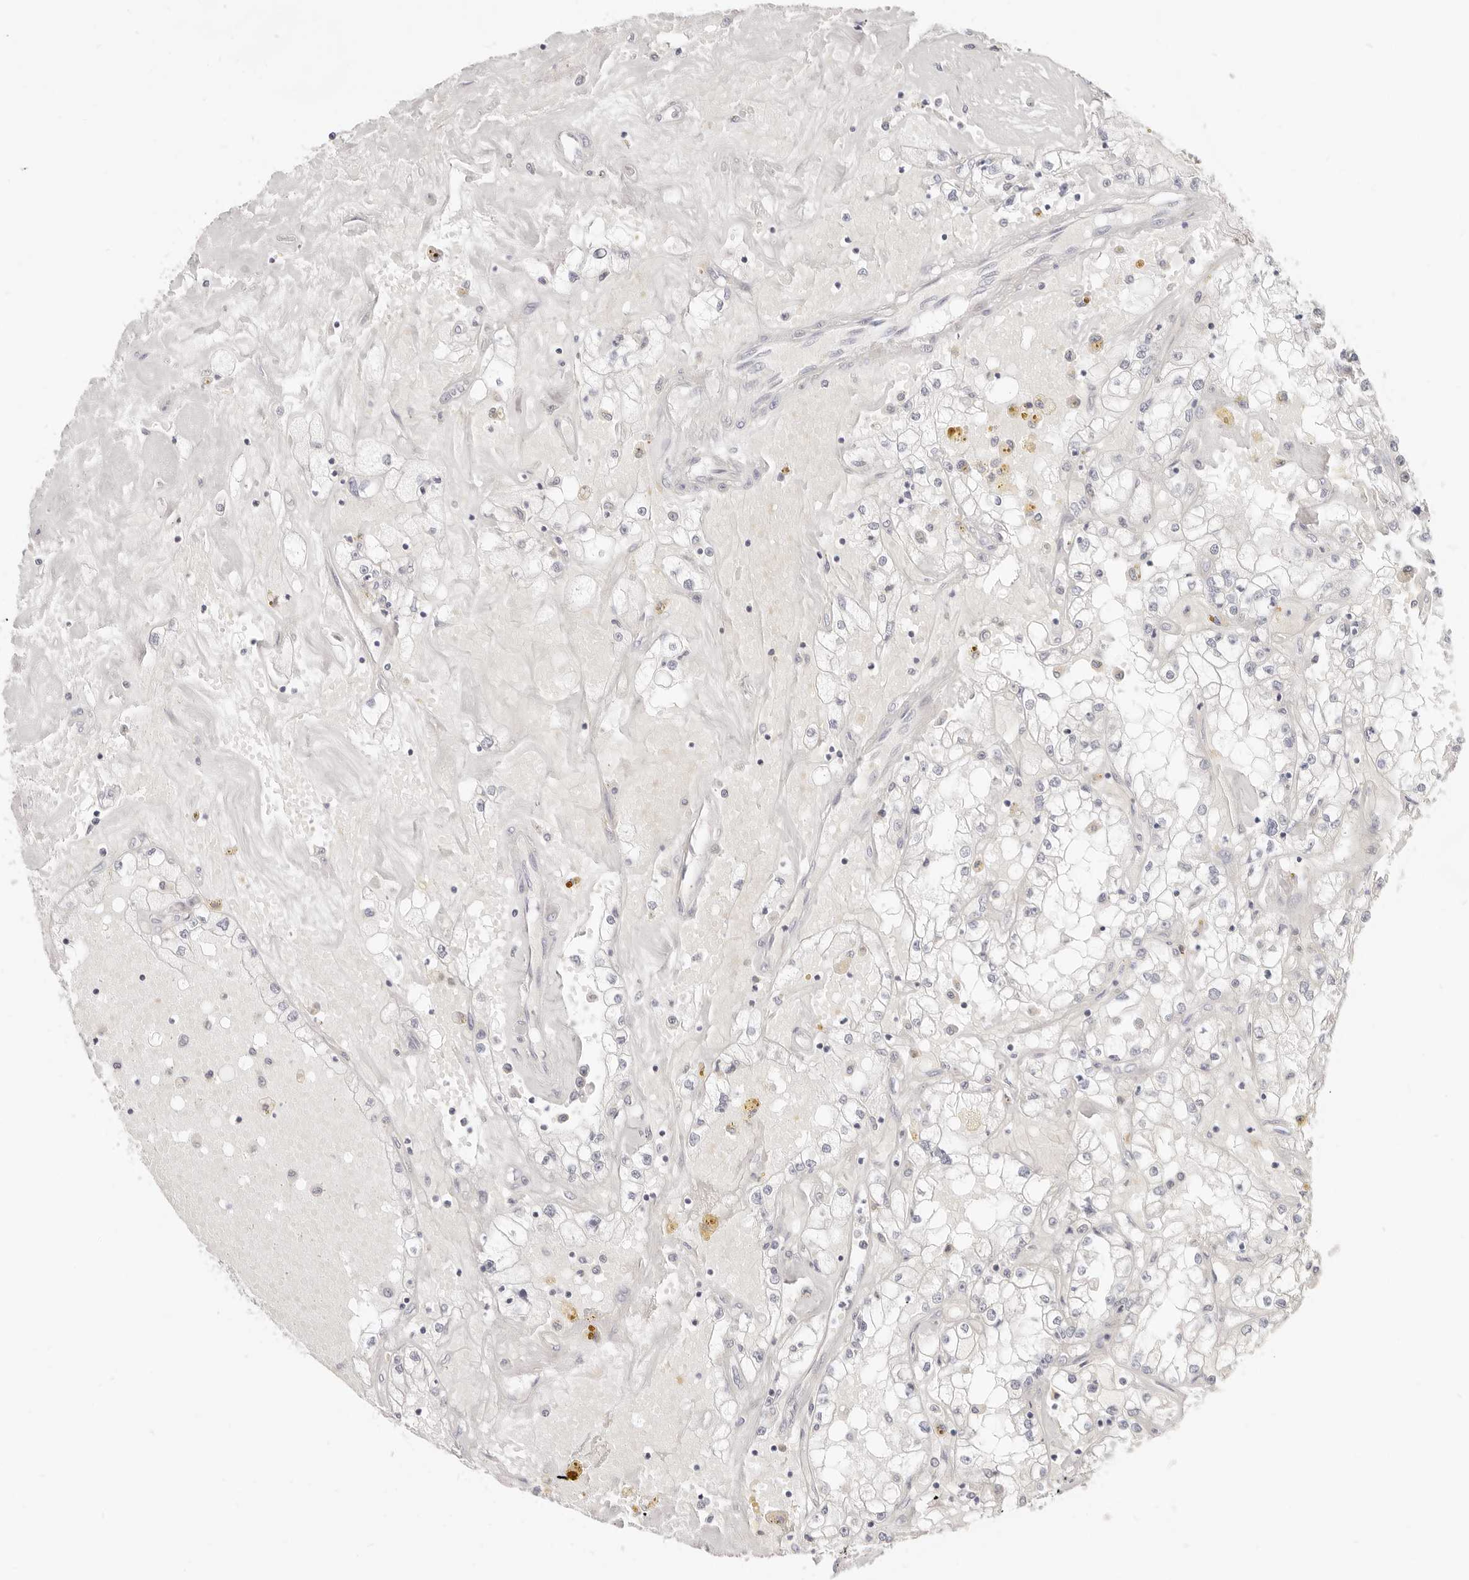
{"staining": {"intensity": "negative", "quantity": "none", "location": "none"}, "tissue": "renal cancer", "cell_type": "Tumor cells", "image_type": "cancer", "snomed": [{"axis": "morphology", "description": "Adenocarcinoma, NOS"}, {"axis": "topography", "description": "Kidney"}], "caption": "Renal cancer (adenocarcinoma) was stained to show a protein in brown. There is no significant expression in tumor cells. Brightfield microscopy of IHC stained with DAB (3,3'-diaminobenzidine) (brown) and hematoxylin (blue), captured at high magnification.", "gene": "LTB4R2", "patient": {"sex": "male", "age": 56}}